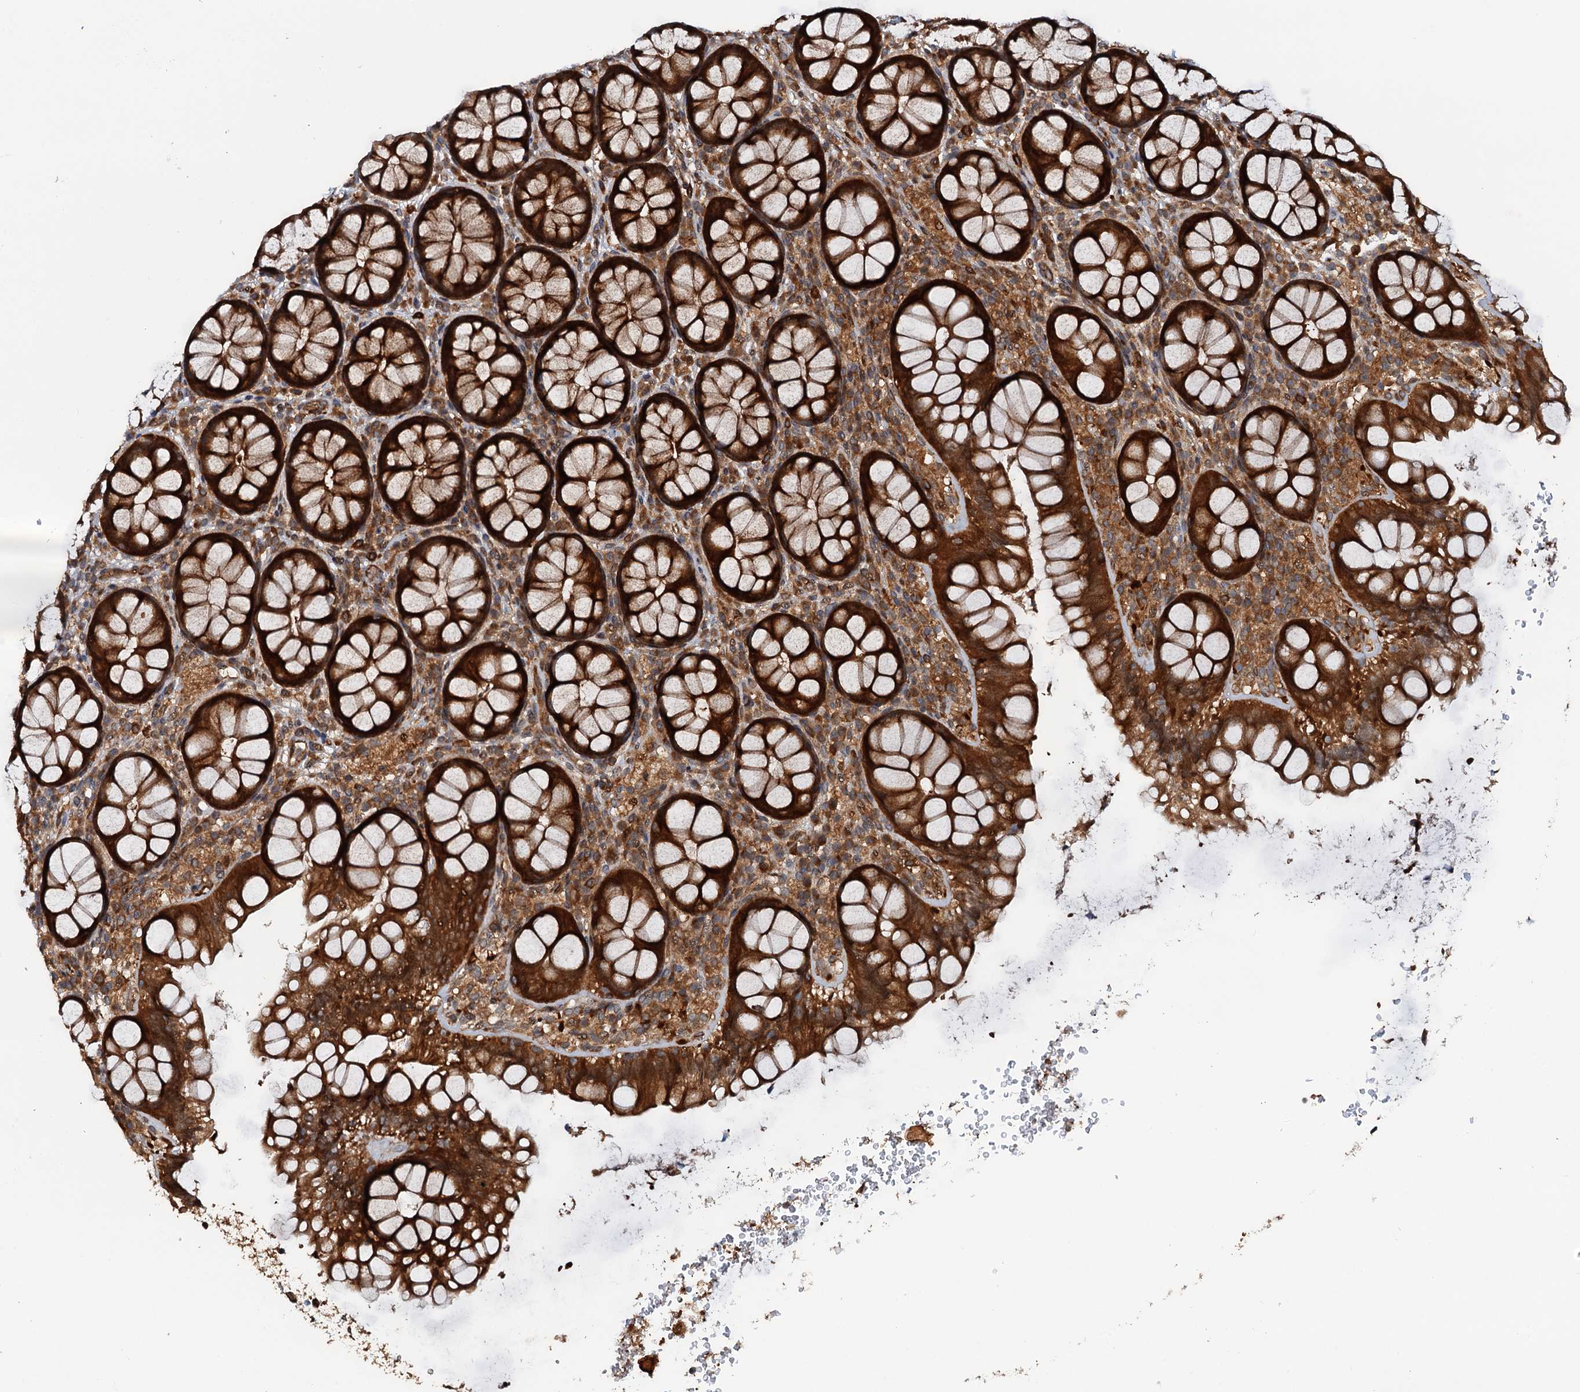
{"staining": {"intensity": "strong", "quantity": ">75%", "location": "cytoplasmic/membranous"}, "tissue": "rectum", "cell_type": "Glandular cells", "image_type": "normal", "snomed": [{"axis": "morphology", "description": "Normal tissue, NOS"}, {"axis": "topography", "description": "Rectum"}], "caption": "Protein staining of normal rectum reveals strong cytoplasmic/membranous expression in approximately >75% of glandular cells. (DAB (3,3'-diaminobenzidine) = brown stain, brightfield microscopy at high magnification).", "gene": "AAGAB", "patient": {"sex": "male", "age": 83}}